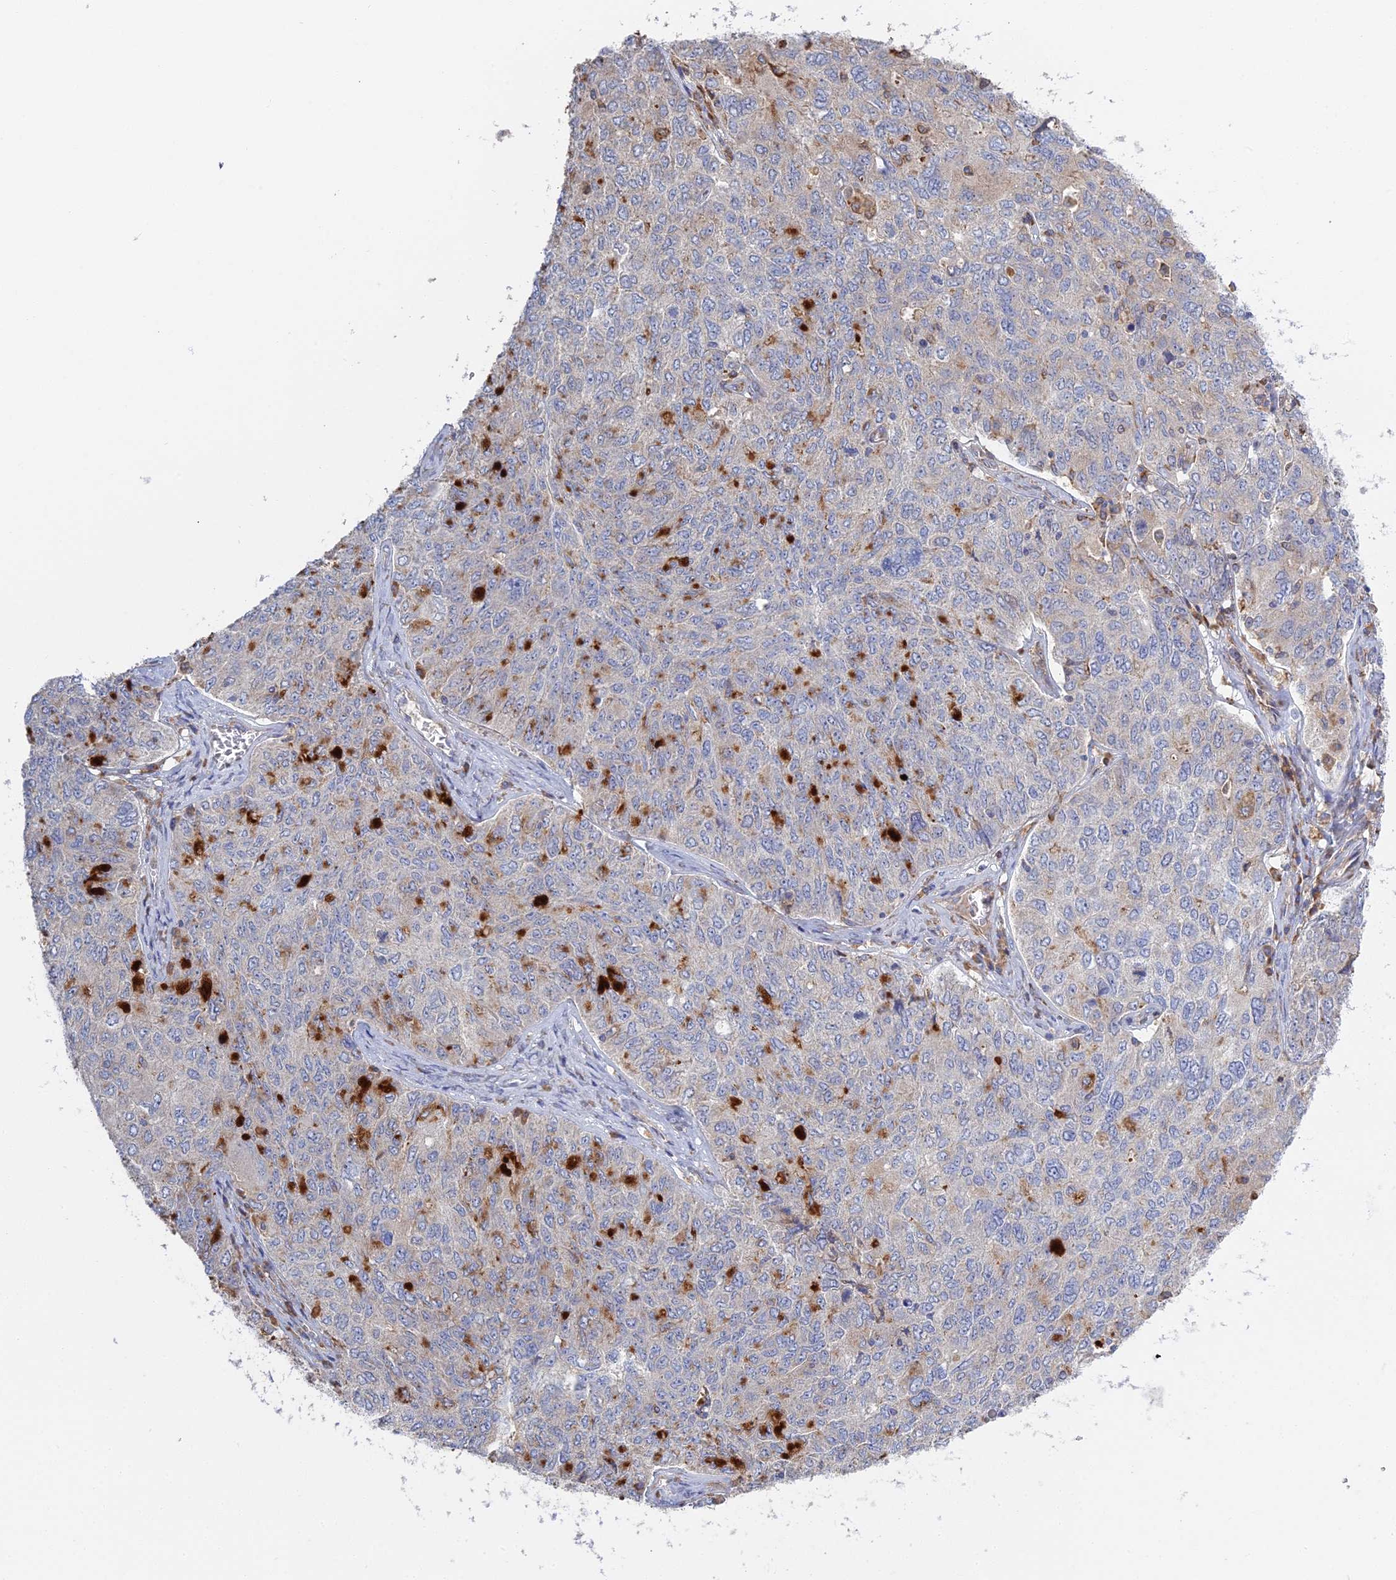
{"staining": {"intensity": "strong", "quantity": "<25%", "location": "cytoplasmic/membranous"}, "tissue": "ovarian cancer", "cell_type": "Tumor cells", "image_type": "cancer", "snomed": [{"axis": "morphology", "description": "Carcinoma, endometroid"}, {"axis": "topography", "description": "Ovary"}], "caption": "Endometroid carcinoma (ovarian) stained for a protein (brown) displays strong cytoplasmic/membranous positive staining in approximately <25% of tumor cells.", "gene": "TRAPPC6A", "patient": {"sex": "female", "age": 62}}